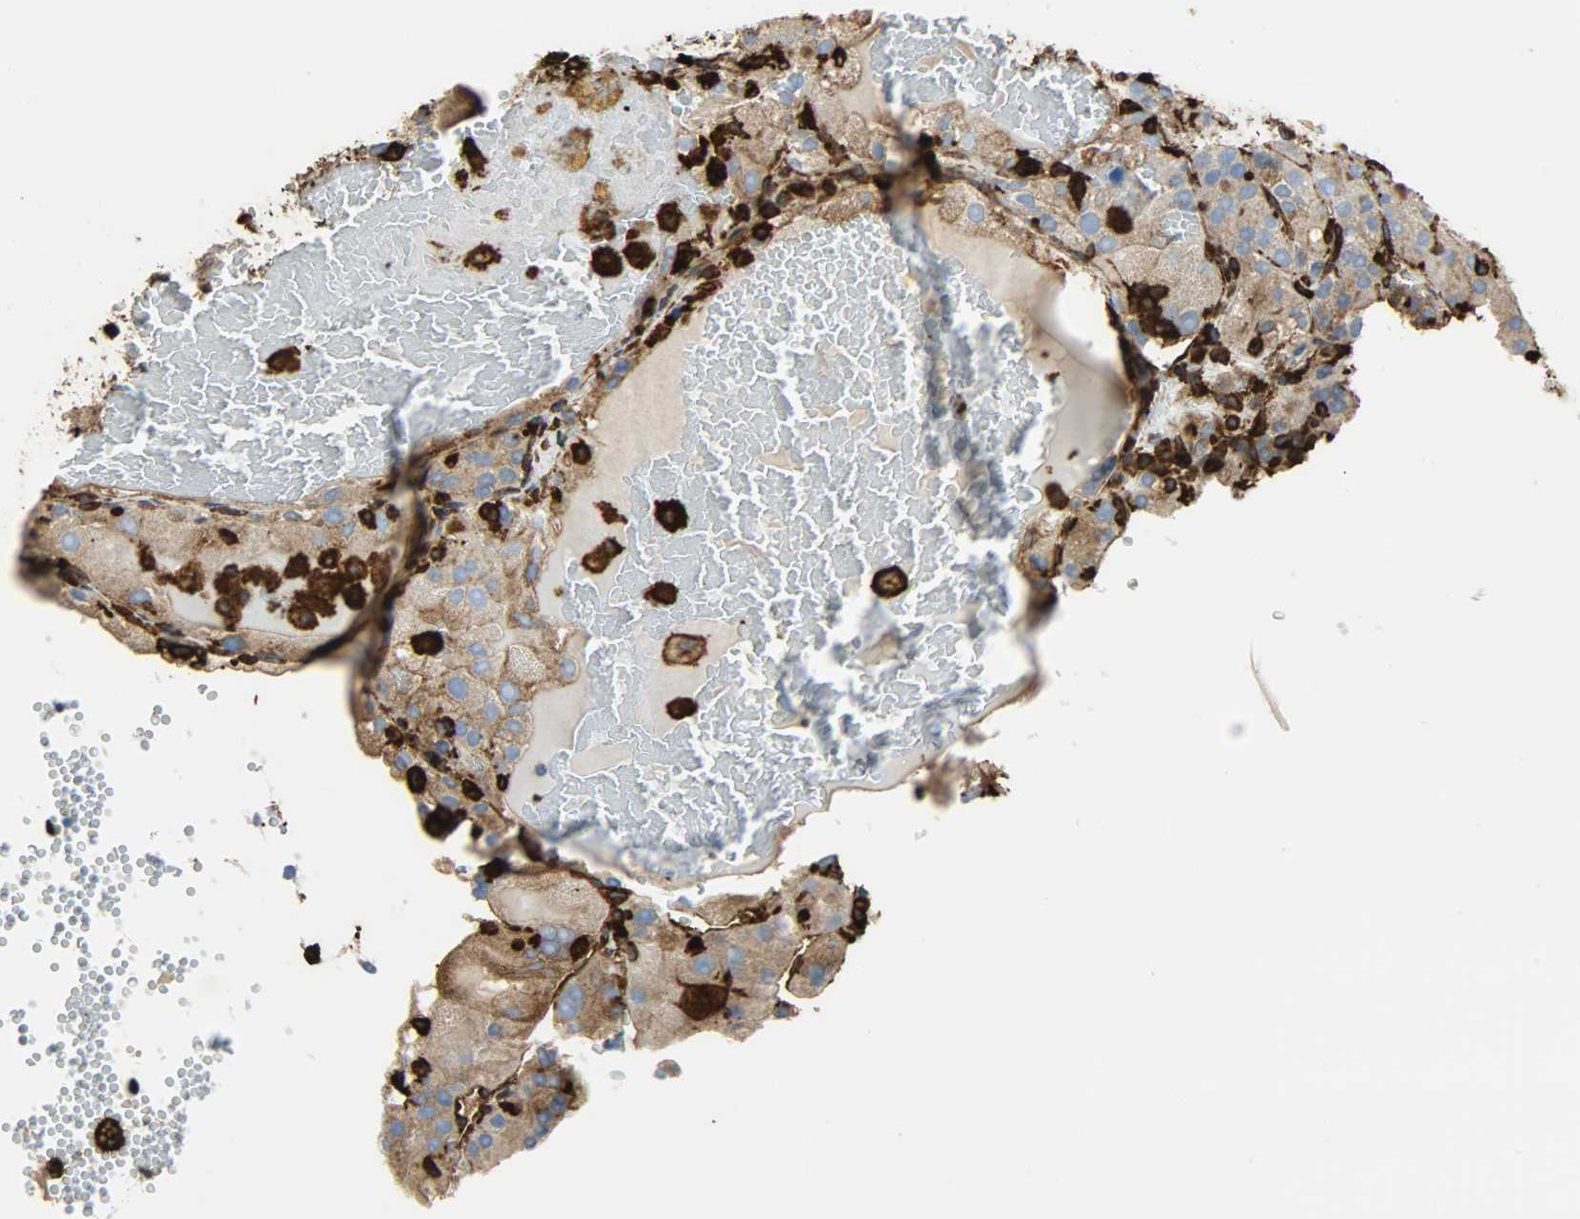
{"staining": {"intensity": "moderate", "quantity": ">75%", "location": "cytoplasmic/membranous"}, "tissue": "renal cancer", "cell_type": "Tumor cells", "image_type": "cancer", "snomed": [{"axis": "morphology", "description": "Normal tissue, NOS"}, {"axis": "morphology", "description": "Adenocarcinoma, NOS"}, {"axis": "topography", "description": "Kidney"}], "caption": "About >75% of tumor cells in human adenocarcinoma (renal) exhibit moderate cytoplasmic/membranous protein positivity as visualized by brown immunohistochemical staining.", "gene": "VASP", "patient": {"sex": "male", "age": 61}}